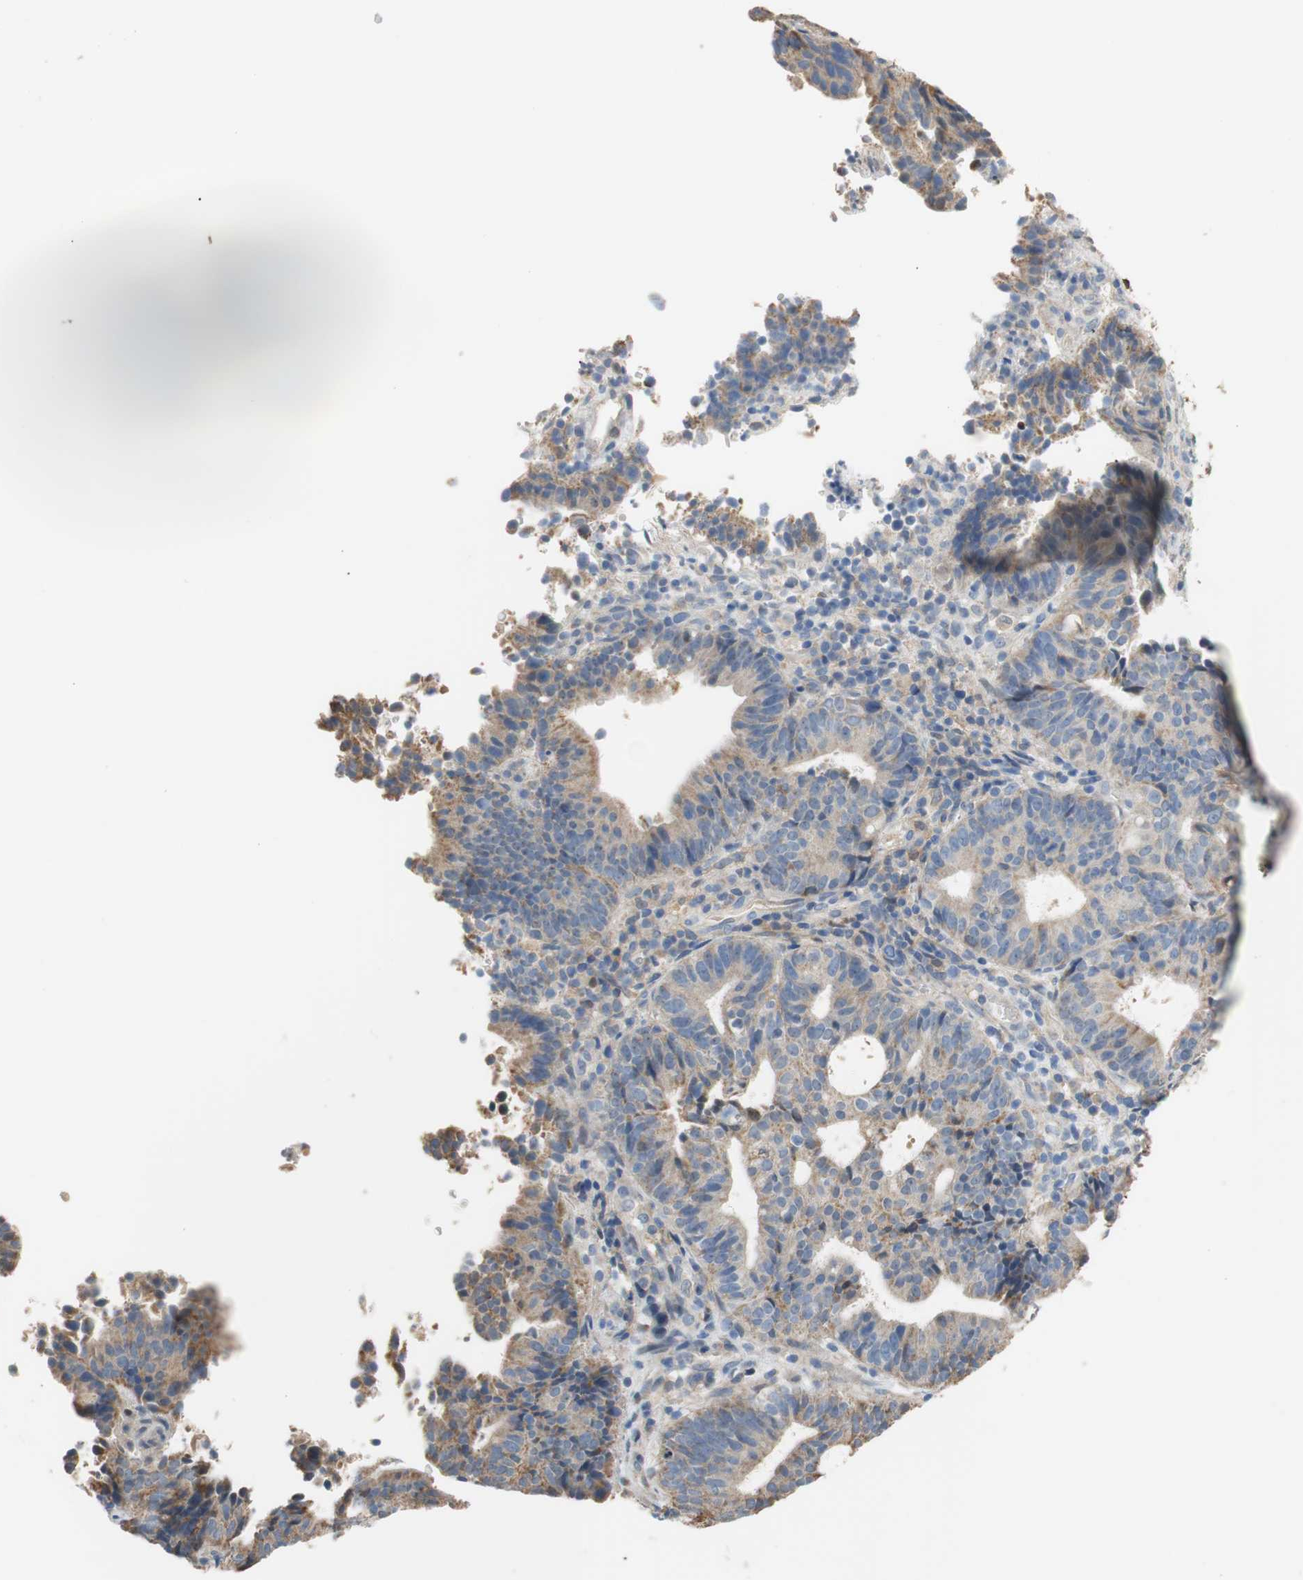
{"staining": {"intensity": "moderate", "quantity": ">75%", "location": "cytoplasmic/membranous"}, "tissue": "endometrial cancer", "cell_type": "Tumor cells", "image_type": "cancer", "snomed": [{"axis": "morphology", "description": "Adenocarcinoma, NOS"}, {"axis": "topography", "description": "Uterus"}], "caption": "Immunohistochemical staining of endometrial adenocarcinoma demonstrates medium levels of moderate cytoplasmic/membranous protein expression in about >75% of tumor cells.", "gene": "ALDH1A2", "patient": {"sex": "female", "age": 83}}